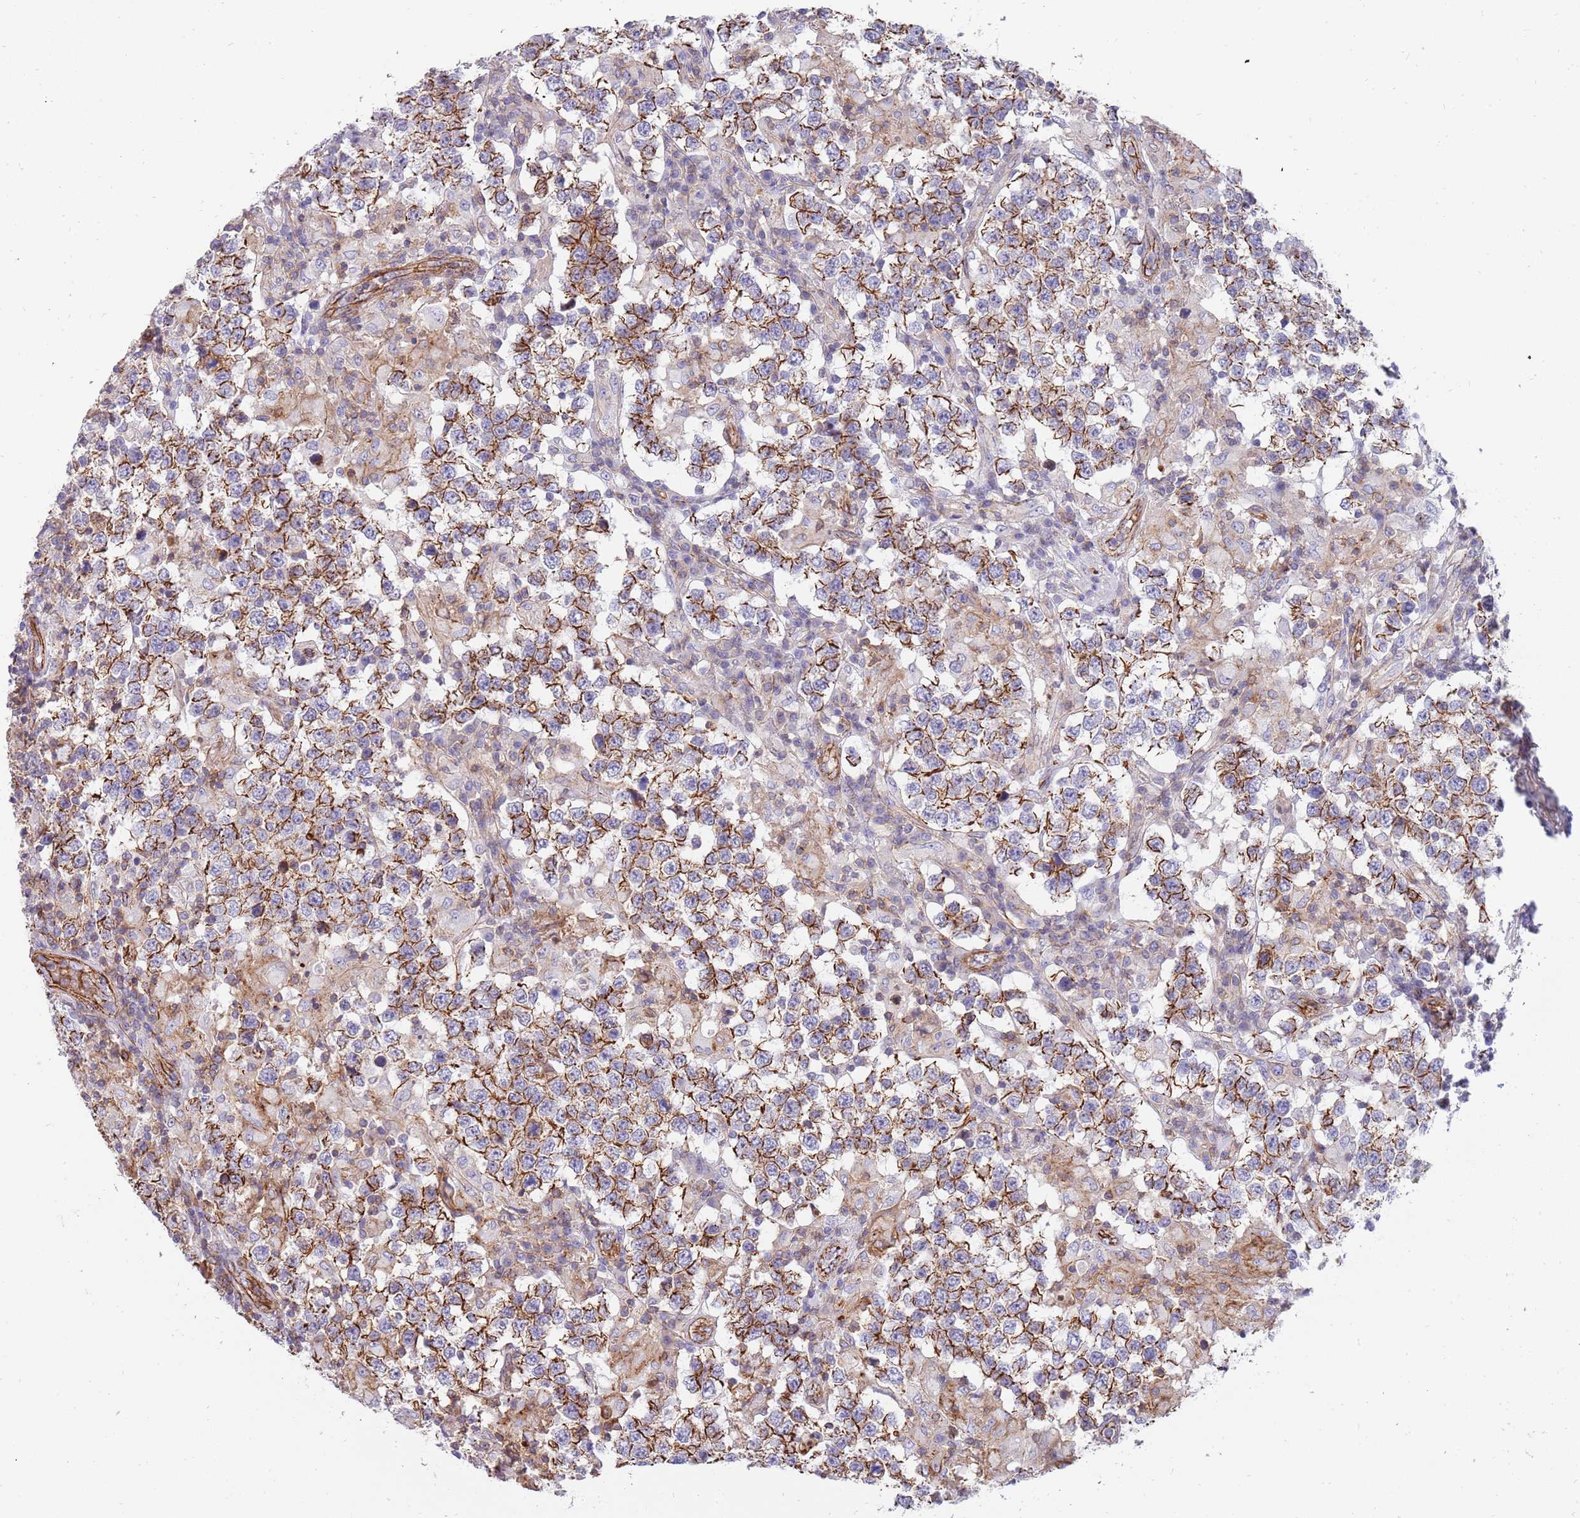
{"staining": {"intensity": "strong", "quantity": ">75%", "location": "cytoplasmic/membranous"}, "tissue": "testis cancer", "cell_type": "Tumor cells", "image_type": "cancer", "snomed": [{"axis": "morphology", "description": "Seminoma, NOS"}, {"axis": "morphology", "description": "Carcinoma, Embryonal, NOS"}, {"axis": "topography", "description": "Testis"}], "caption": "IHC of human testis cancer (embryonal carcinoma) exhibits high levels of strong cytoplasmic/membranous positivity in approximately >75% of tumor cells.", "gene": "GFRAL", "patient": {"sex": "male", "age": 41}}